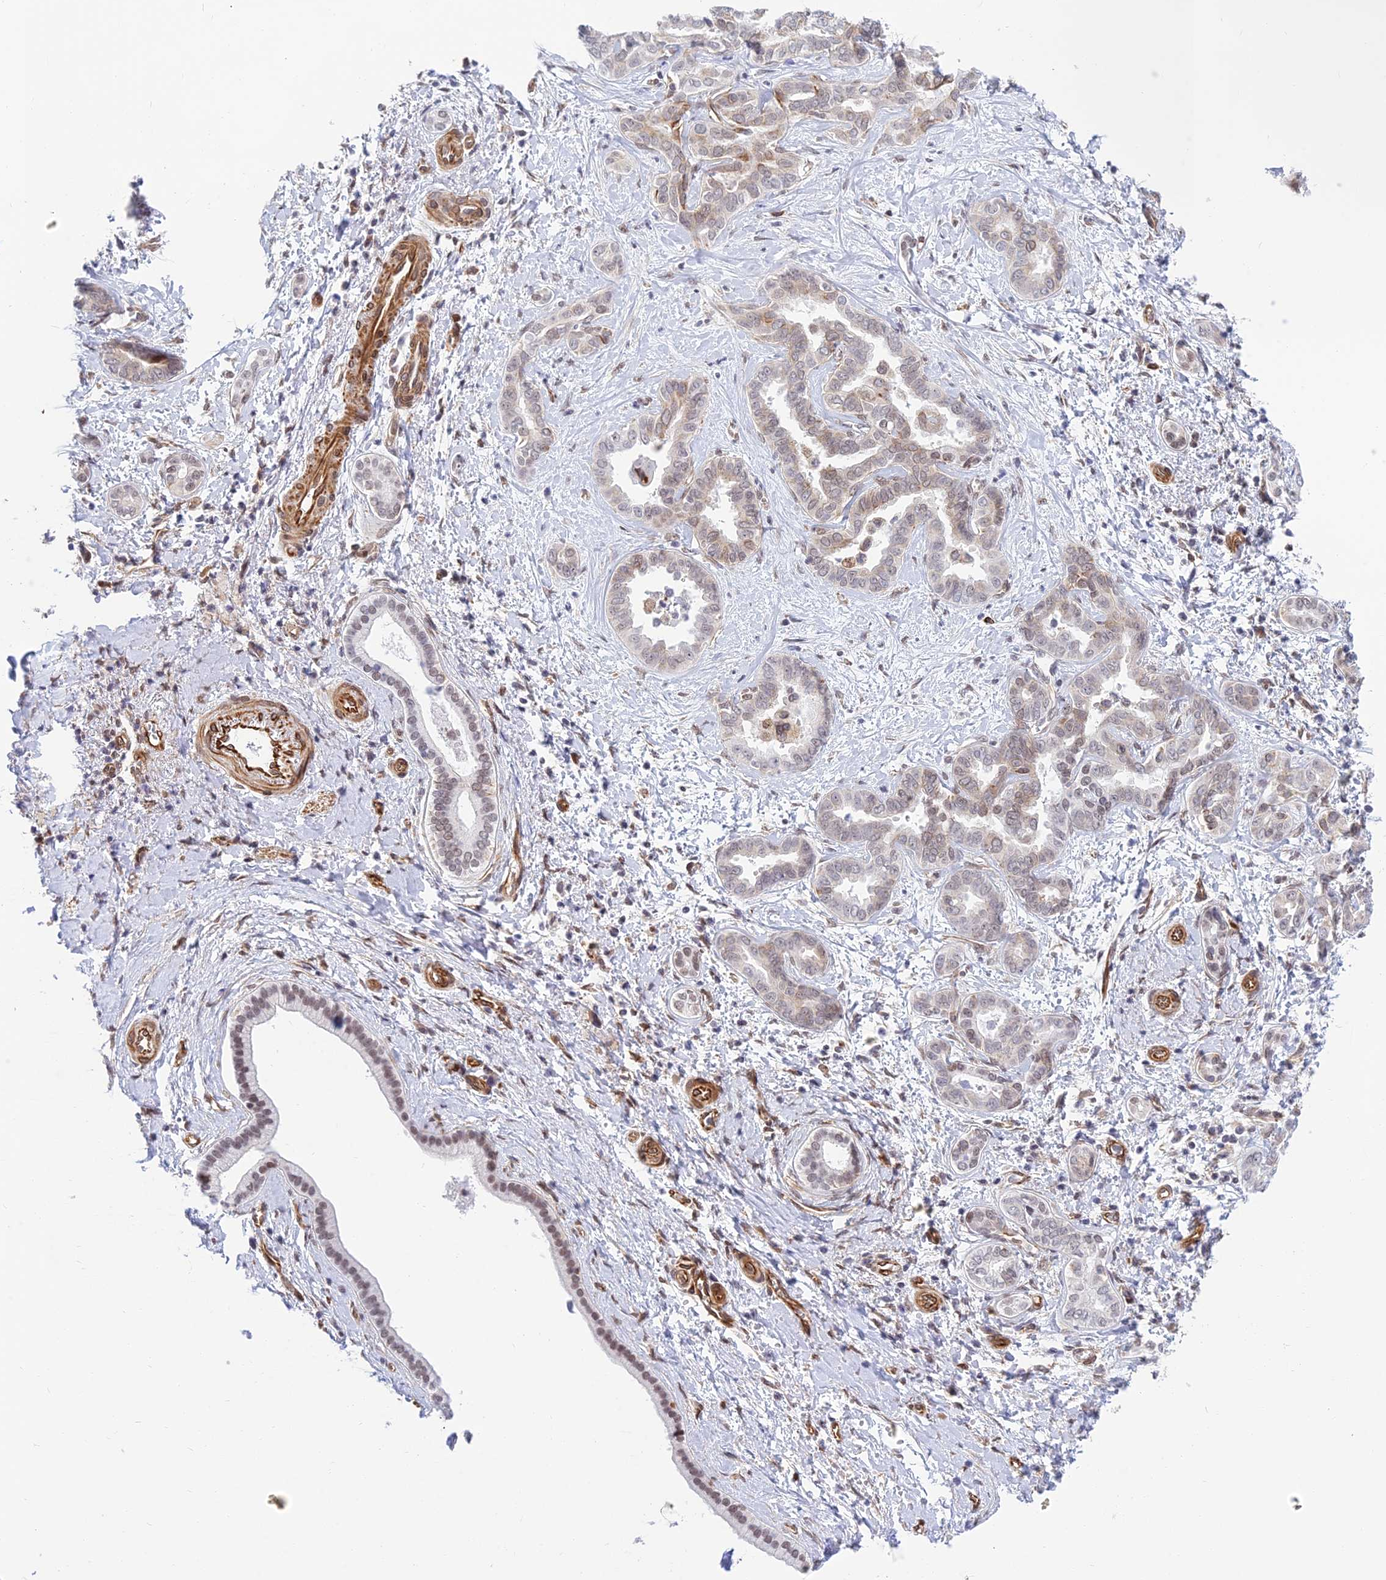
{"staining": {"intensity": "weak", "quantity": ">75%", "location": "nuclear"}, "tissue": "liver cancer", "cell_type": "Tumor cells", "image_type": "cancer", "snomed": [{"axis": "morphology", "description": "Cholangiocarcinoma"}, {"axis": "topography", "description": "Liver"}], "caption": "Weak nuclear protein staining is present in approximately >75% of tumor cells in liver cancer (cholangiocarcinoma).", "gene": "SAPCD2", "patient": {"sex": "female", "age": 77}}